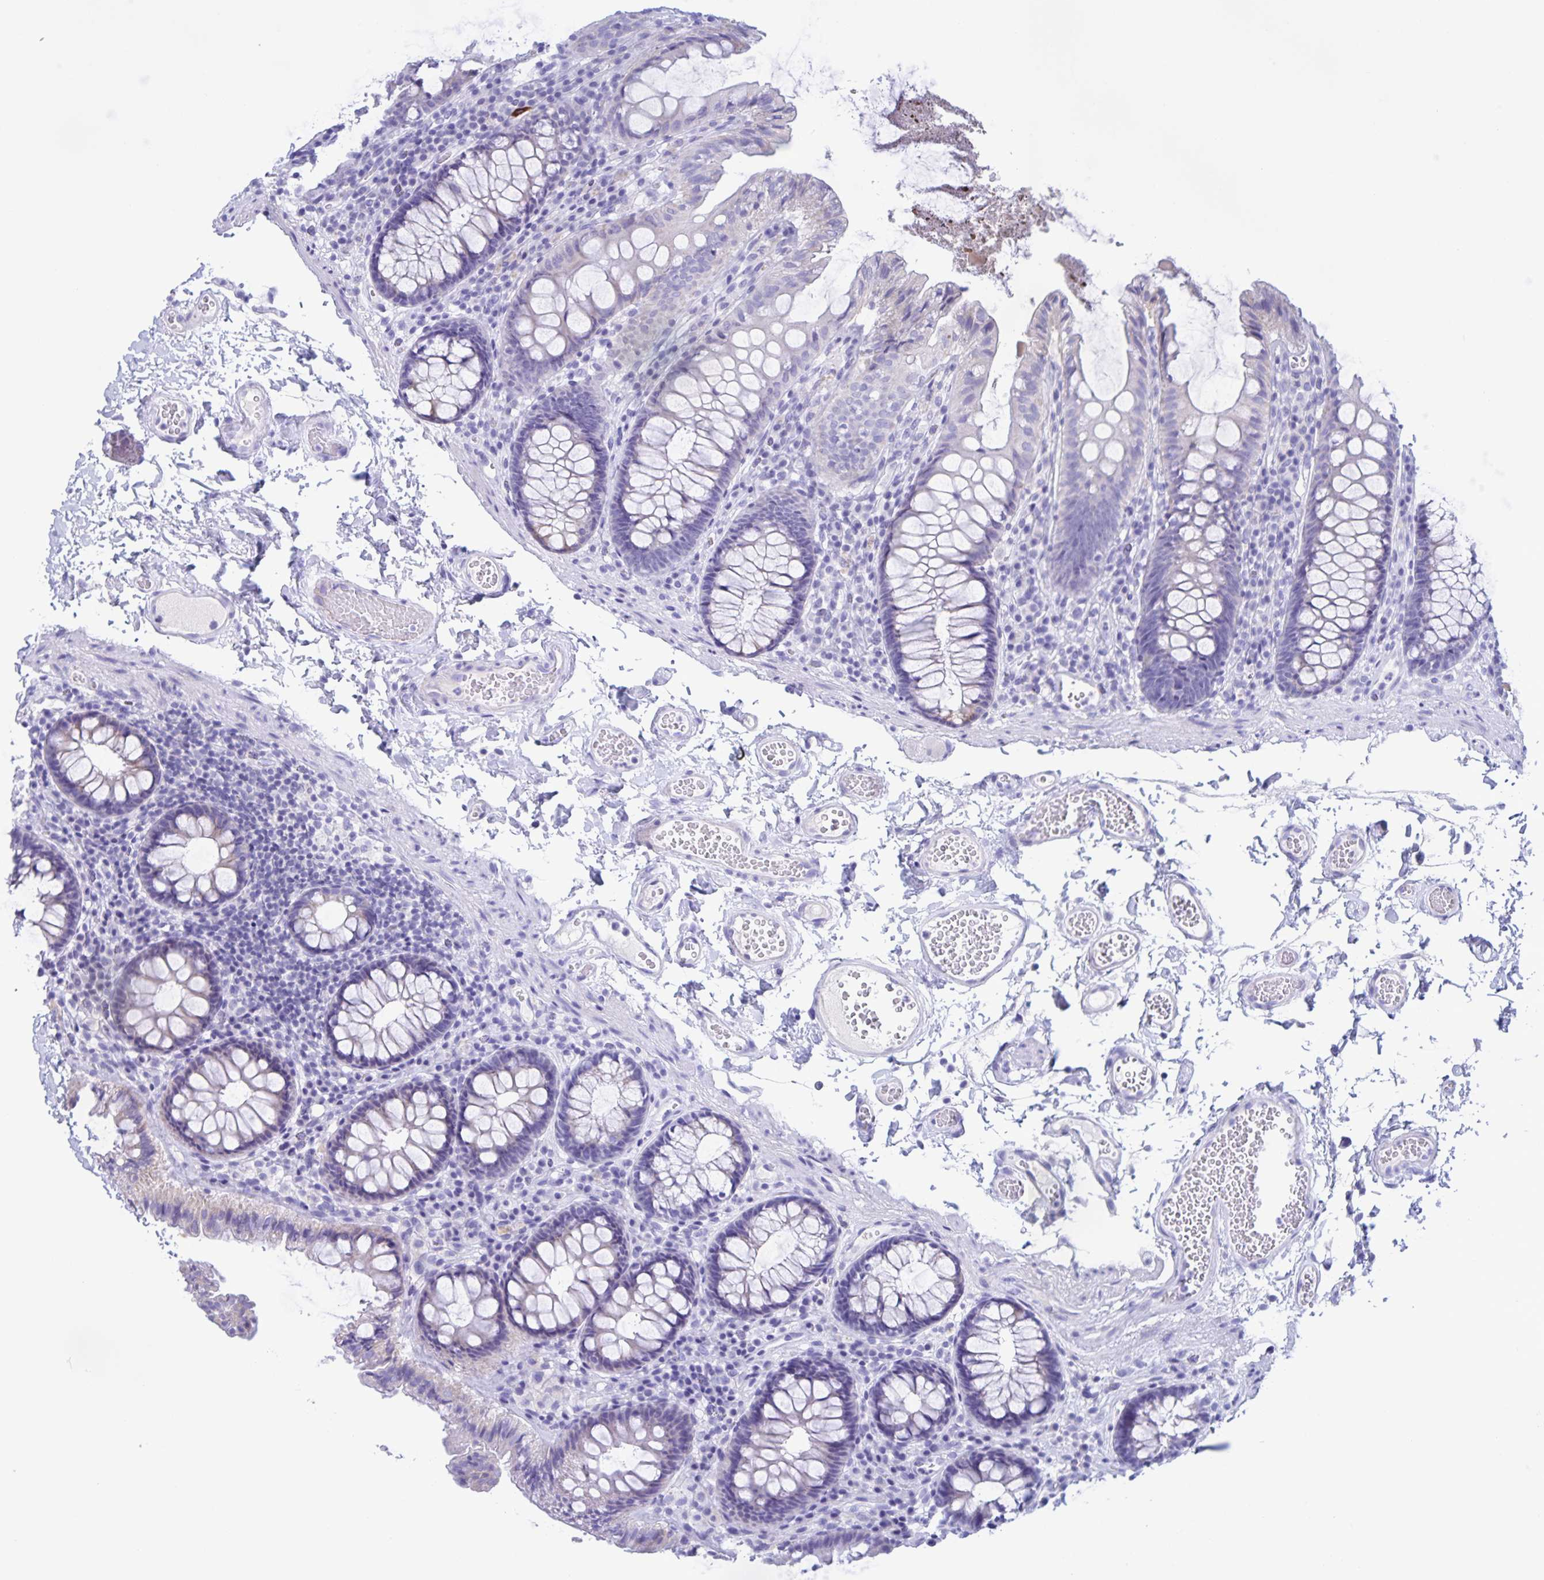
{"staining": {"intensity": "negative", "quantity": "none", "location": "none"}, "tissue": "colon", "cell_type": "Endothelial cells", "image_type": "normal", "snomed": [{"axis": "morphology", "description": "Normal tissue, NOS"}, {"axis": "topography", "description": "Colon"}, {"axis": "topography", "description": "Peripheral nerve tissue"}], "caption": "IHC of unremarkable human colon reveals no staining in endothelial cells.", "gene": "CATSPER4", "patient": {"sex": "male", "age": 84}}